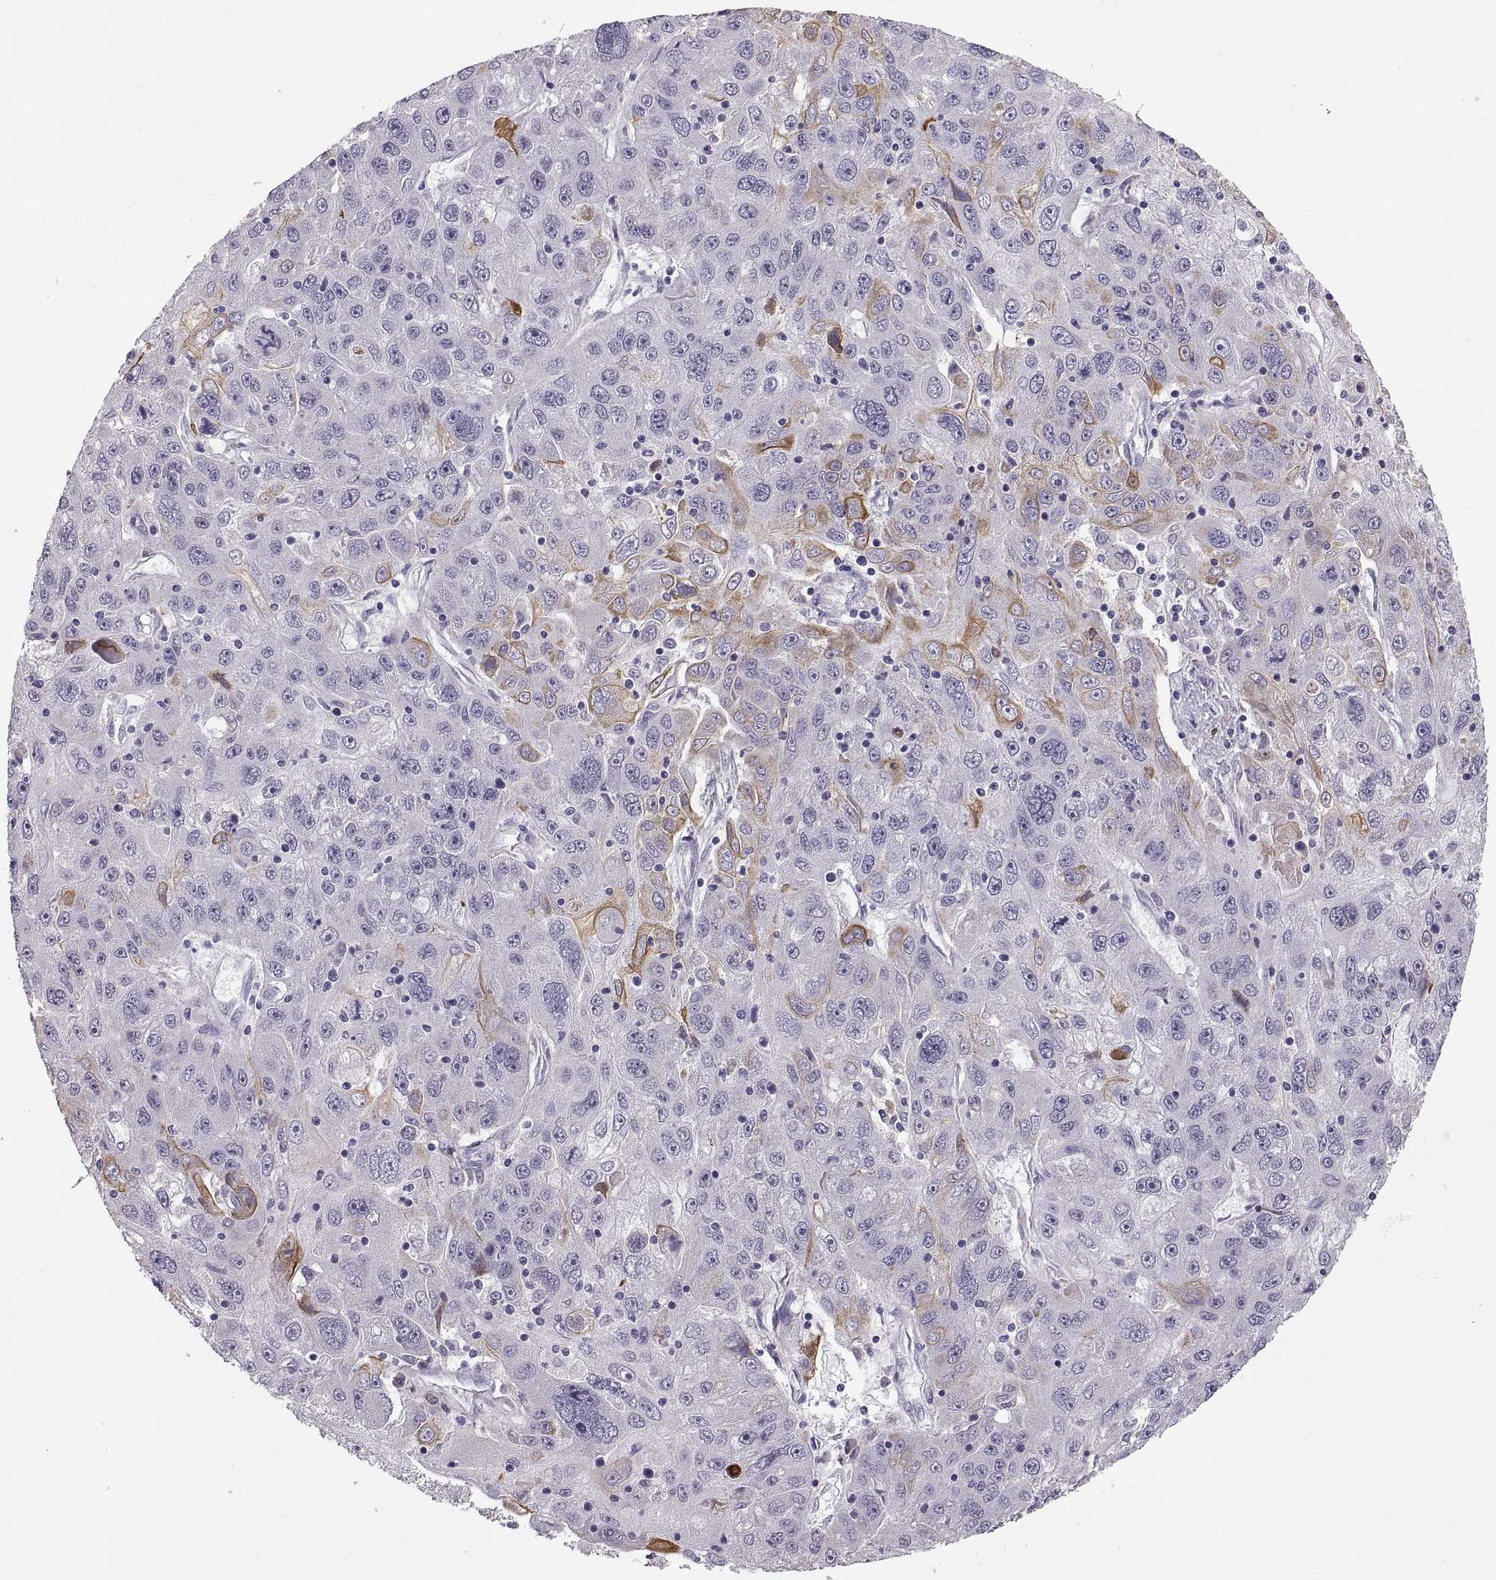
{"staining": {"intensity": "weak", "quantity": "<25%", "location": "cytoplasmic/membranous"}, "tissue": "stomach cancer", "cell_type": "Tumor cells", "image_type": "cancer", "snomed": [{"axis": "morphology", "description": "Adenocarcinoma, NOS"}, {"axis": "topography", "description": "Stomach"}], "caption": "Image shows no protein staining in tumor cells of stomach cancer (adenocarcinoma) tissue. (IHC, brightfield microscopy, high magnification).", "gene": "MAGEB18", "patient": {"sex": "male", "age": 56}}